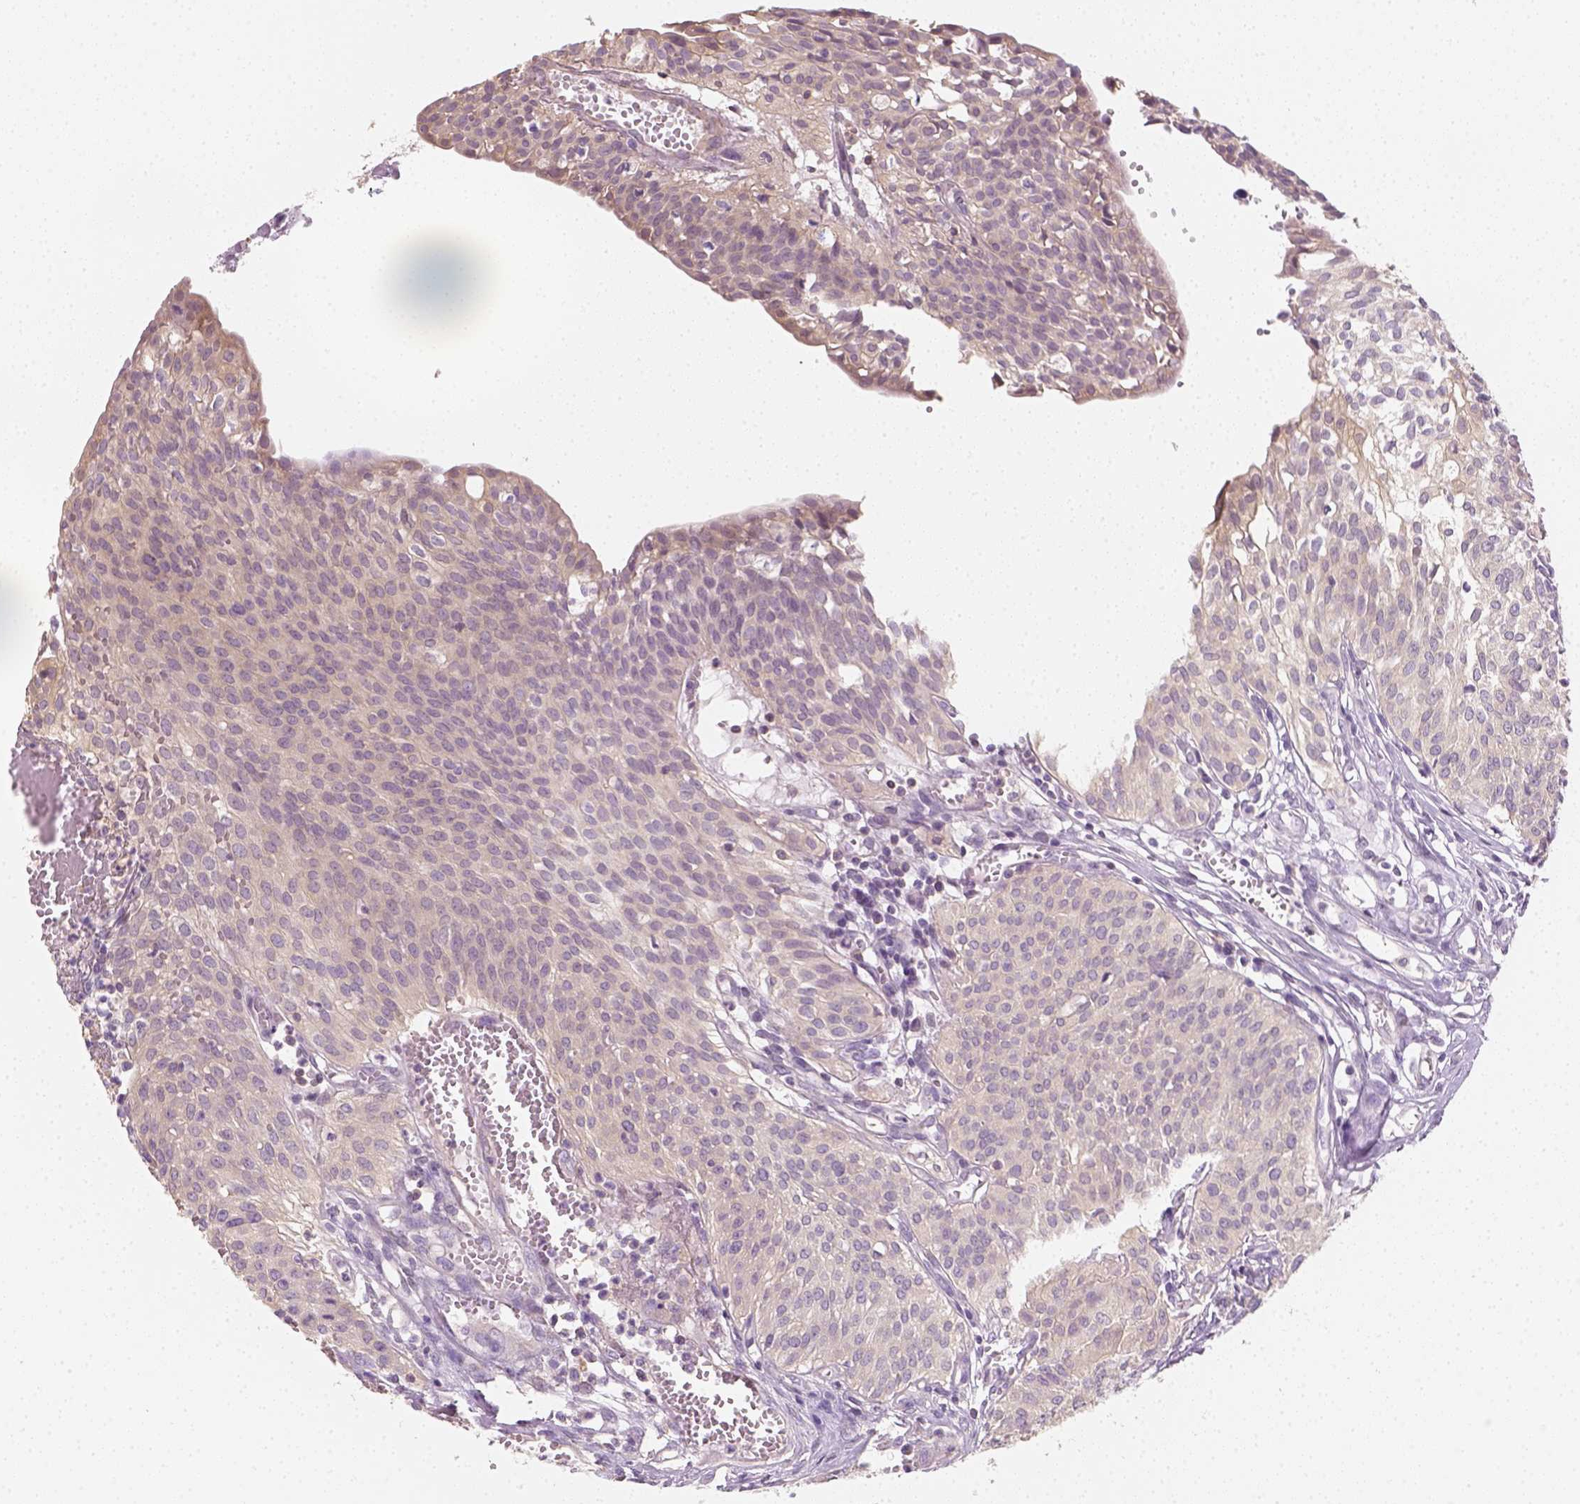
{"staining": {"intensity": "negative", "quantity": "none", "location": "none"}, "tissue": "urothelial cancer", "cell_type": "Tumor cells", "image_type": "cancer", "snomed": [{"axis": "morphology", "description": "Urothelial carcinoma, High grade"}, {"axis": "topography", "description": "Urinary bladder"}], "caption": "There is no significant positivity in tumor cells of urothelial cancer.", "gene": "EPHB1", "patient": {"sex": "male", "age": 57}}